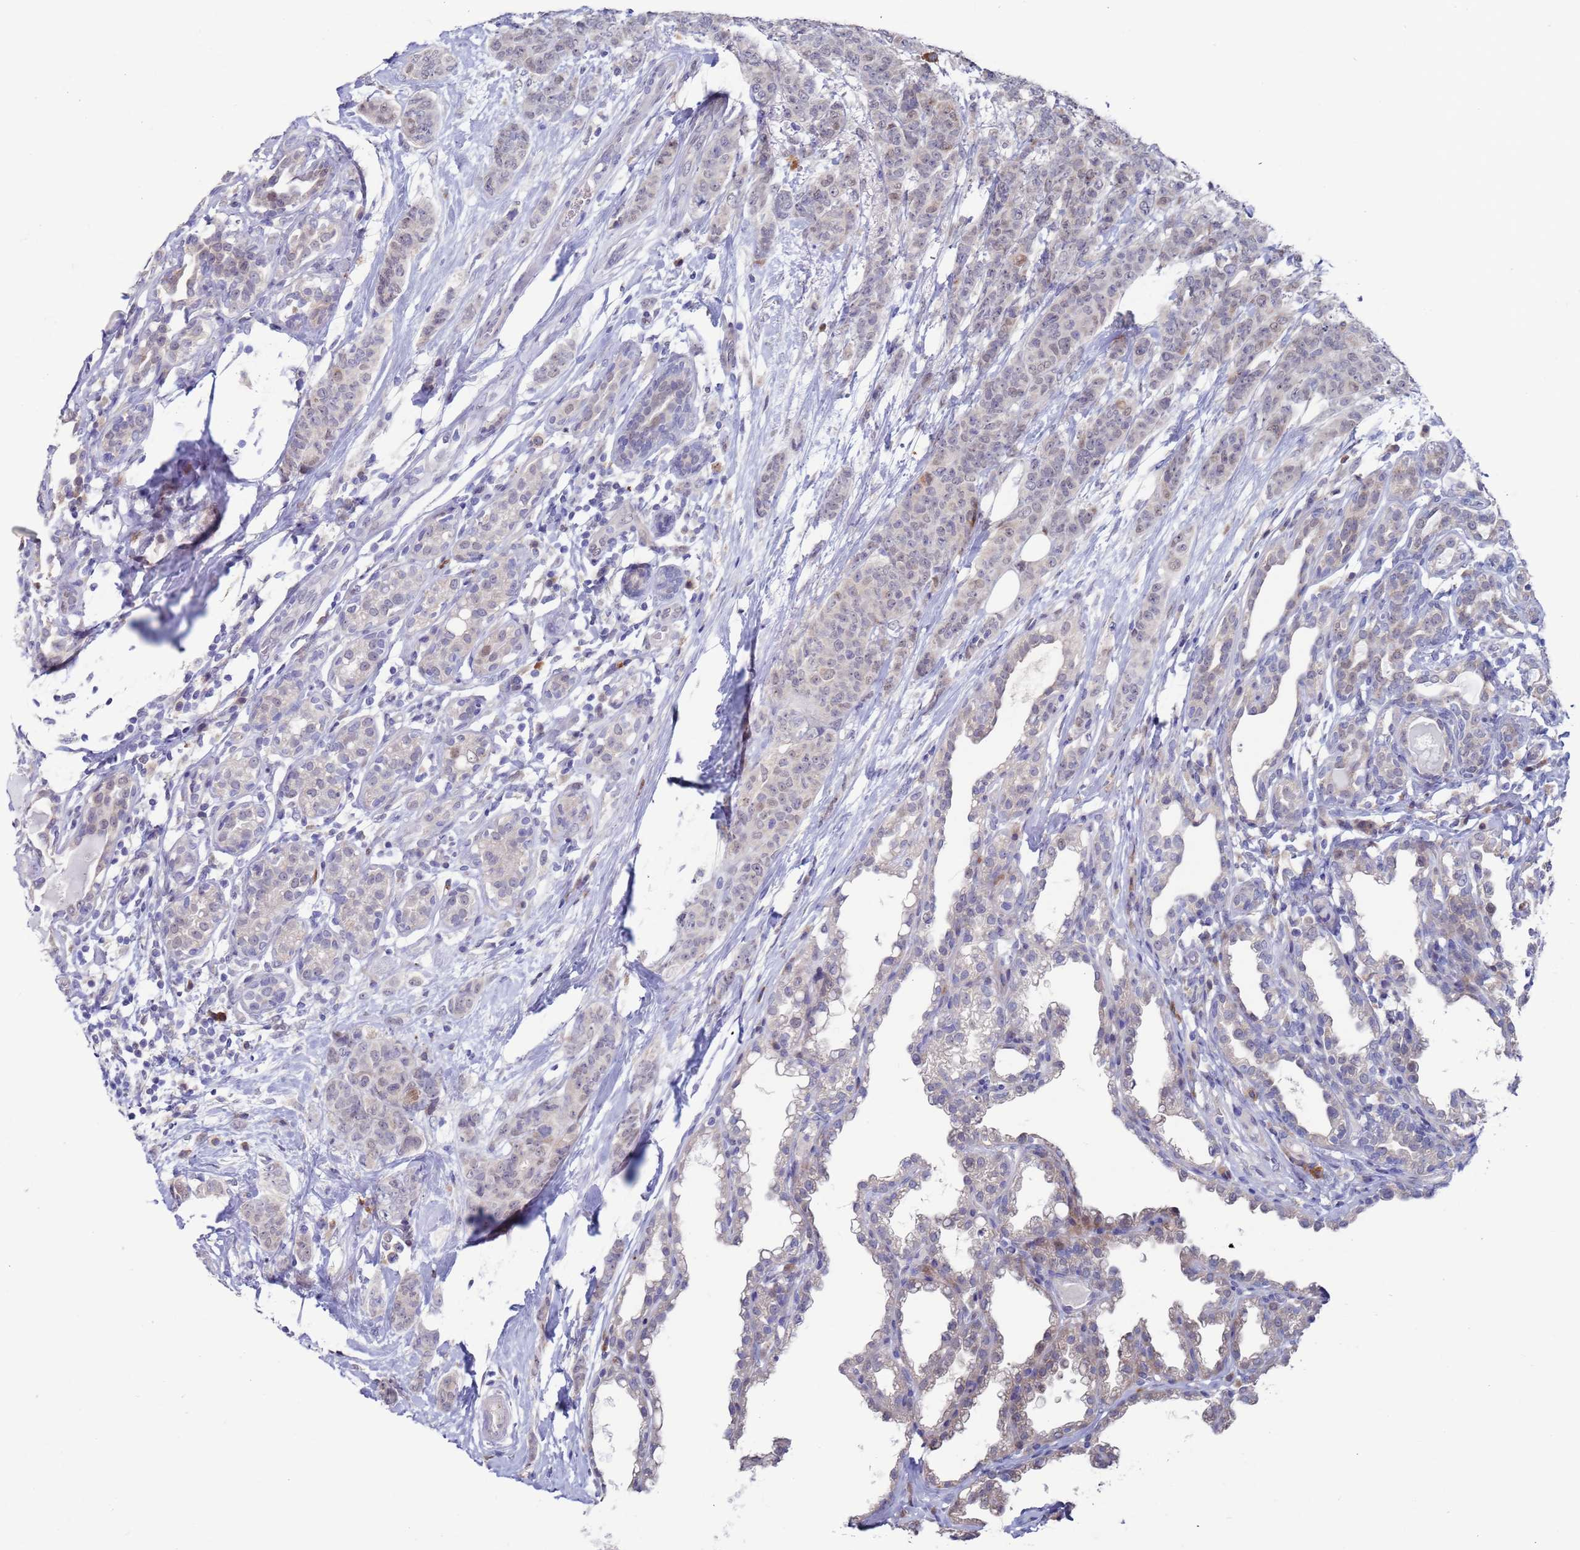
{"staining": {"intensity": "weak", "quantity": "<25%", "location": "cytoplasmic/membranous"}, "tissue": "breast cancer", "cell_type": "Tumor cells", "image_type": "cancer", "snomed": [{"axis": "morphology", "description": "Duct carcinoma"}, {"axis": "topography", "description": "Breast"}], "caption": "The immunohistochemistry photomicrograph has no significant staining in tumor cells of breast cancer (infiltrating ductal carcinoma) tissue. The staining is performed using DAB (3,3'-diaminobenzidine) brown chromogen with nuclei counter-stained in using hematoxylin.", "gene": "FBXO27", "patient": {"sex": "female", "age": 40}}